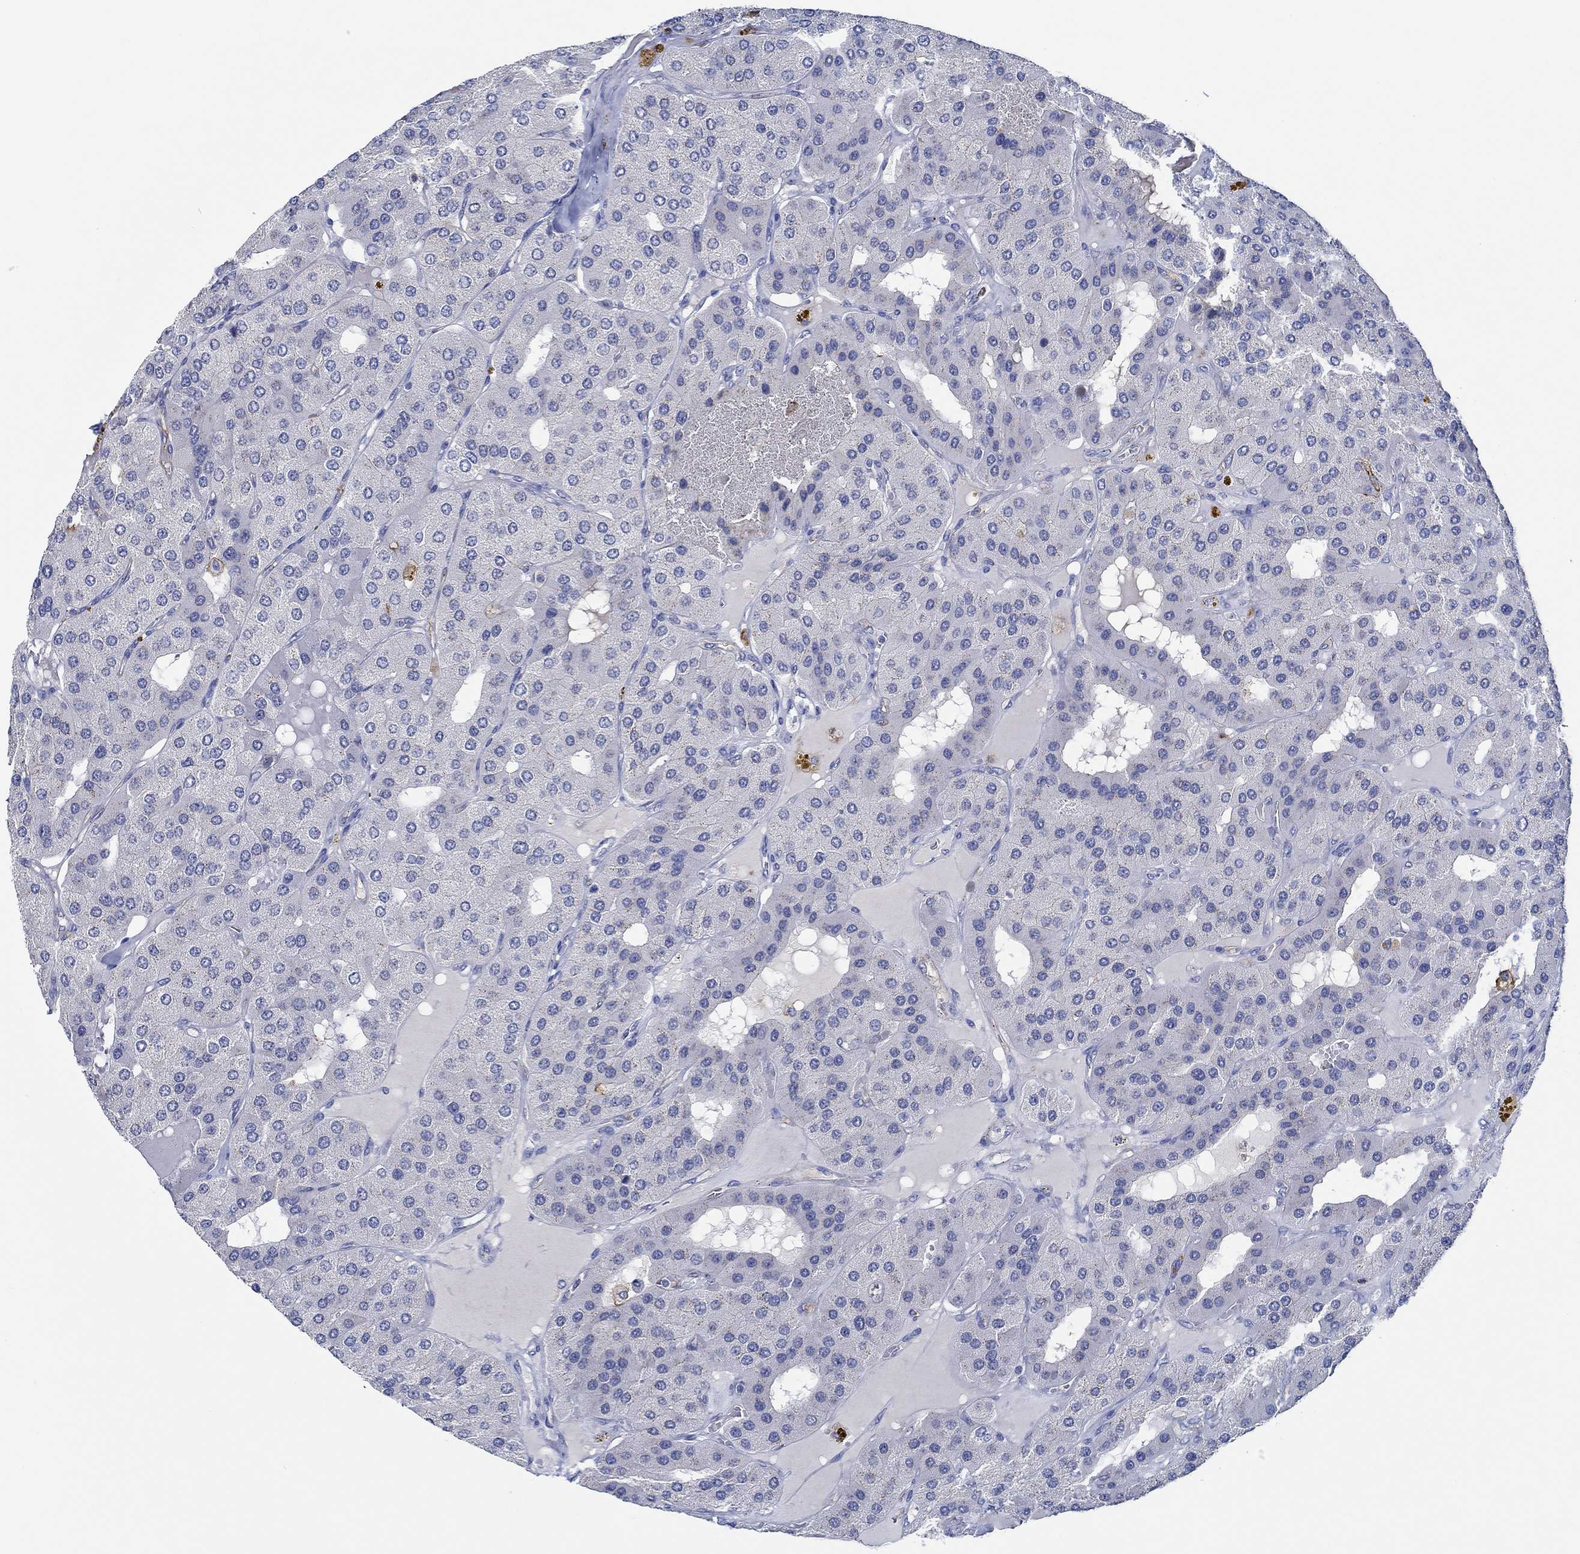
{"staining": {"intensity": "negative", "quantity": "none", "location": "none"}, "tissue": "parathyroid gland", "cell_type": "Glandular cells", "image_type": "normal", "snomed": [{"axis": "morphology", "description": "Normal tissue, NOS"}, {"axis": "morphology", "description": "Adenoma, NOS"}, {"axis": "topography", "description": "Parathyroid gland"}], "caption": "Protein analysis of normal parathyroid gland displays no significant staining in glandular cells.", "gene": "CPM", "patient": {"sex": "female", "age": 86}}